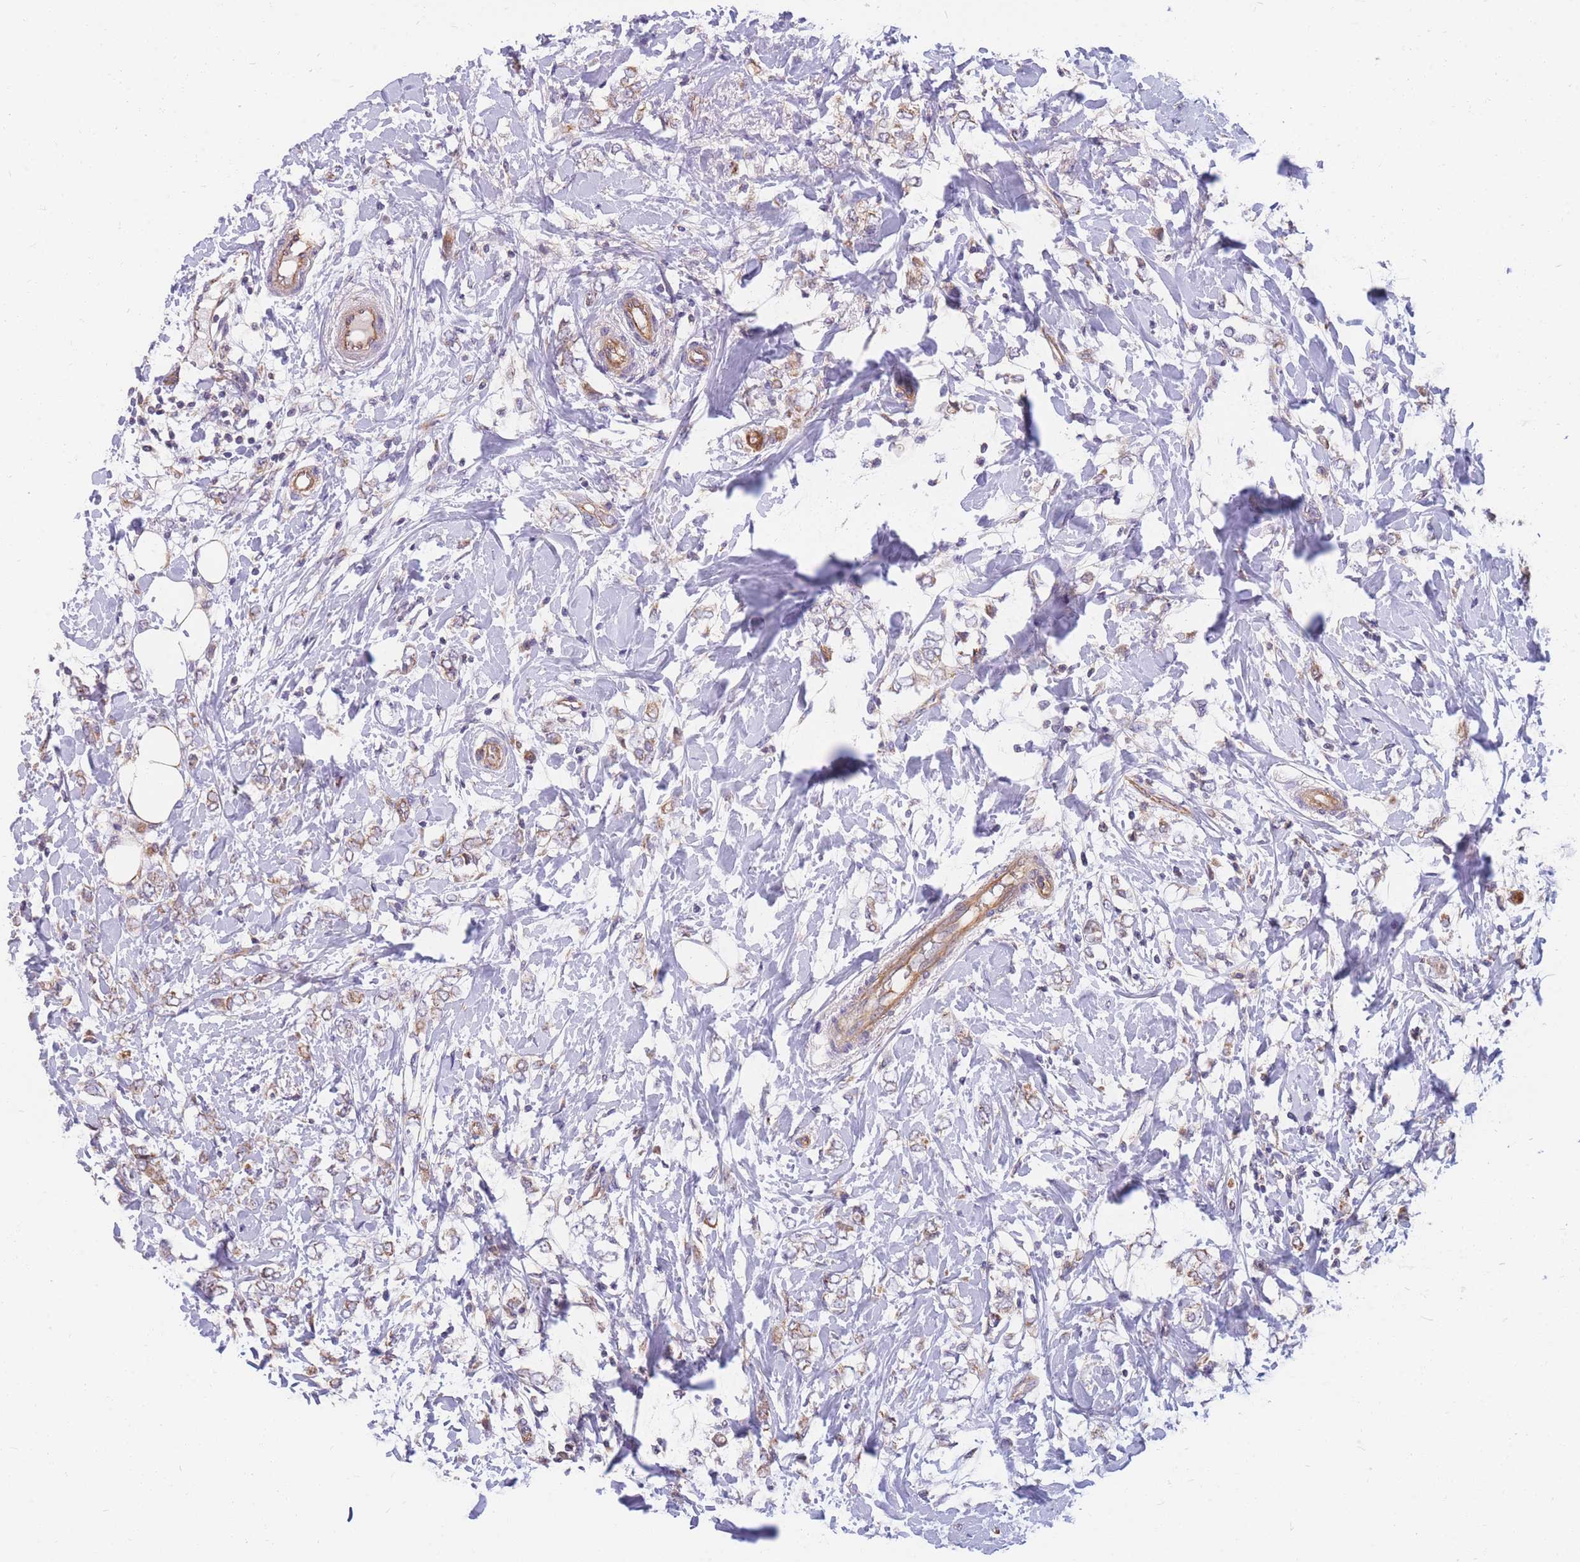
{"staining": {"intensity": "weak", "quantity": ">75%", "location": "cytoplasmic/membranous"}, "tissue": "breast cancer", "cell_type": "Tumor cells", "image_type": "cancer", "snomed": [{"axis": "morphology", "description": "Normal tissue, NOS"}, {"axis": "morphology", "description": "Lobular carcinoma"}, {"axis": "topography", "description": "Breast"}], "caption": "Brown immunohistochemical staining in lobular carcinoma (breast) displays weak cytoplasmic/membranous expression in approximately >75% of tumor cells.", "gene": "MRPS9", "patient": {"sex": "female", "age": 47}}